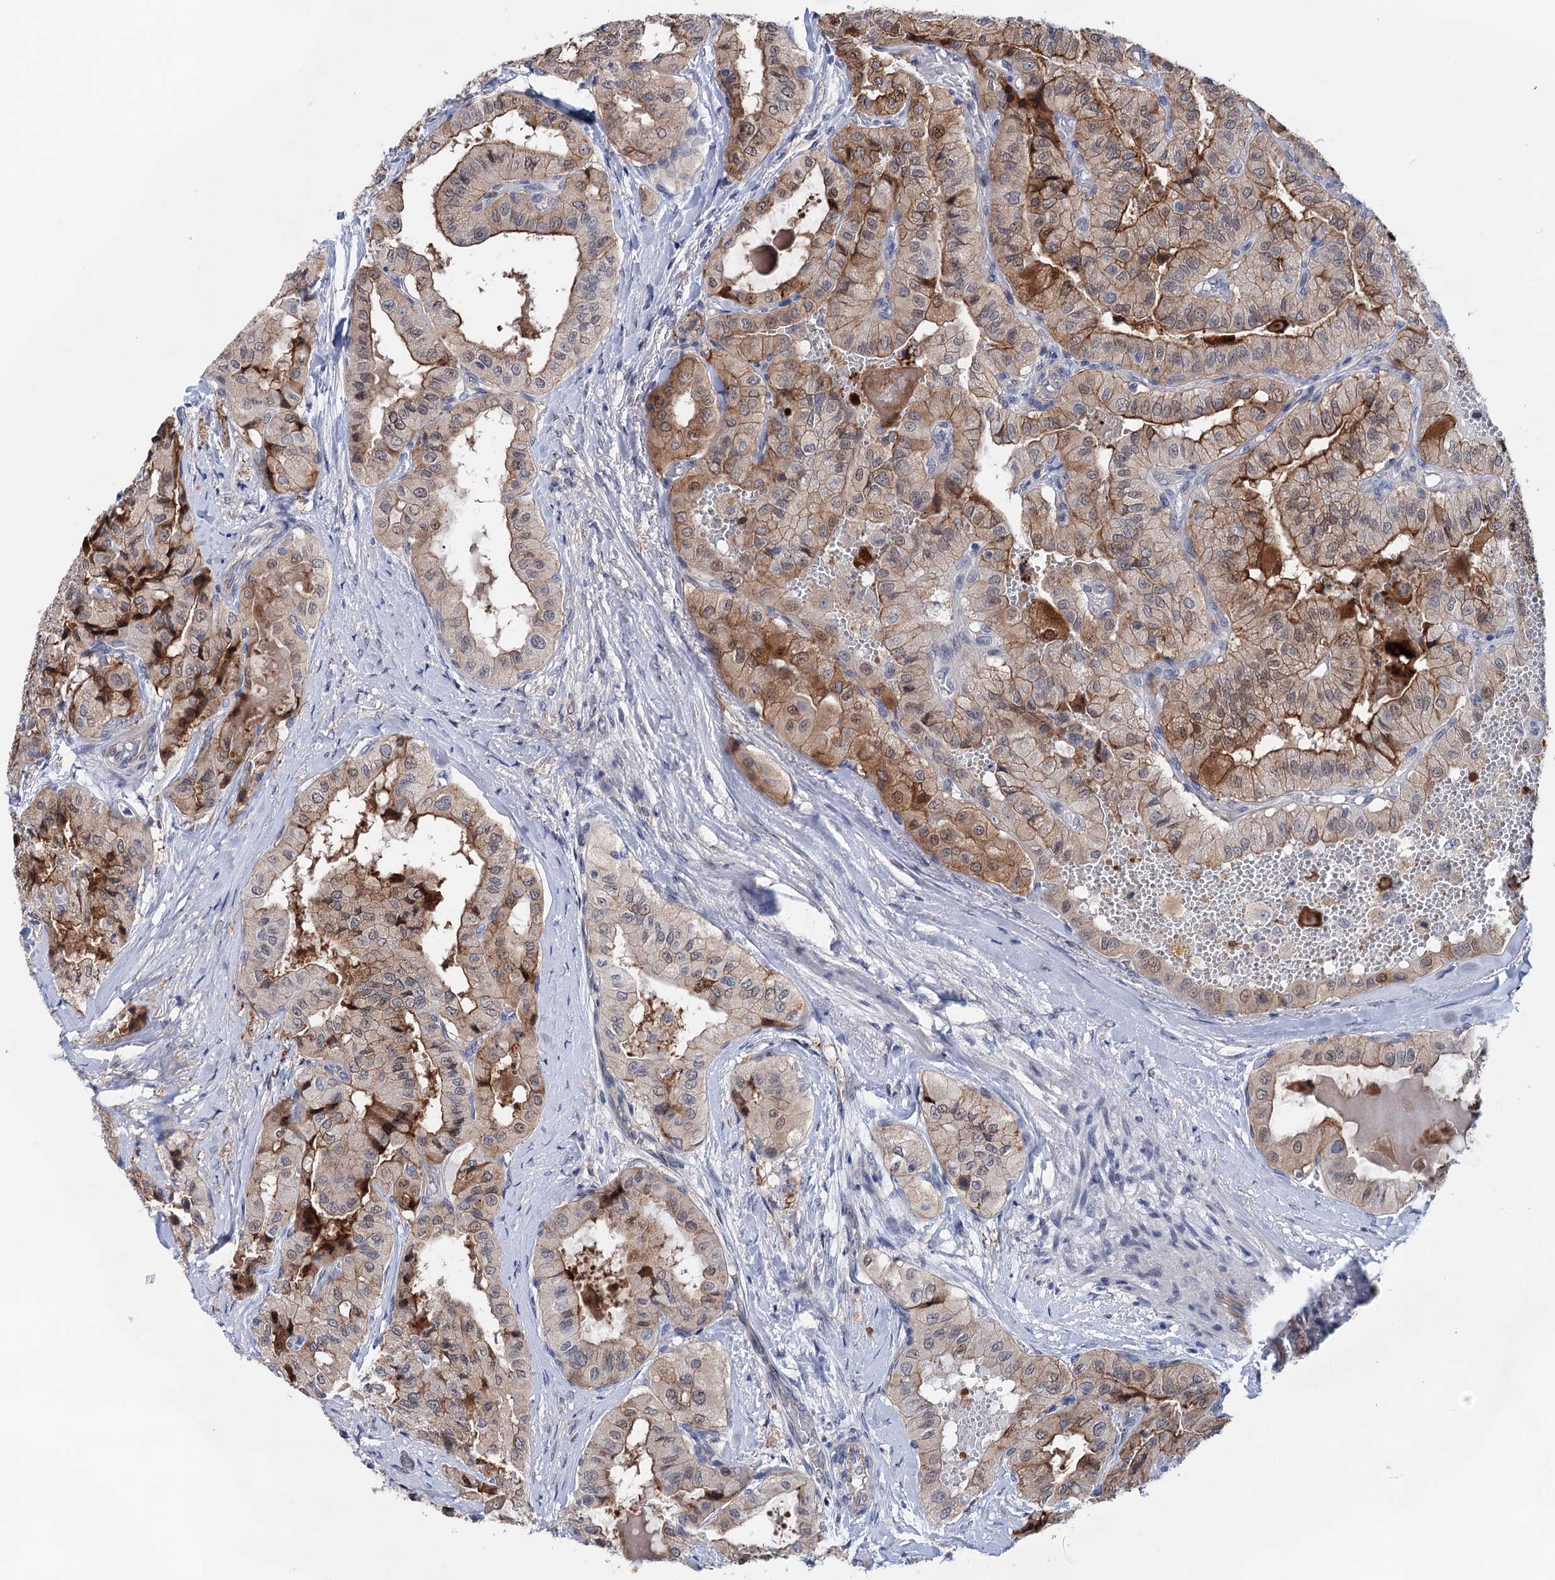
{"staining": {"intensity": "moderate", "quantity": "25%-75%", "location": "cytoplasmic/membranous,nuclear"}, "tissue": "thyroid cancer", "cell_type": "Tumor cells", "image_type": "cancer", "snomed": [{"axis": "morphology", "description": "Papillary adenocarcinoma, NOS"}, {"axis": "topography", "description": "Thyroid gland"}], "caption": "Moderate cytoplasmic/membranous and nuclear protein staining is present in about 25%-75% of tumor cells in papillary adenocarcinoma (thyroid).", "gene": "MORN3", "patient": {"sex": "female", "age": 59}}